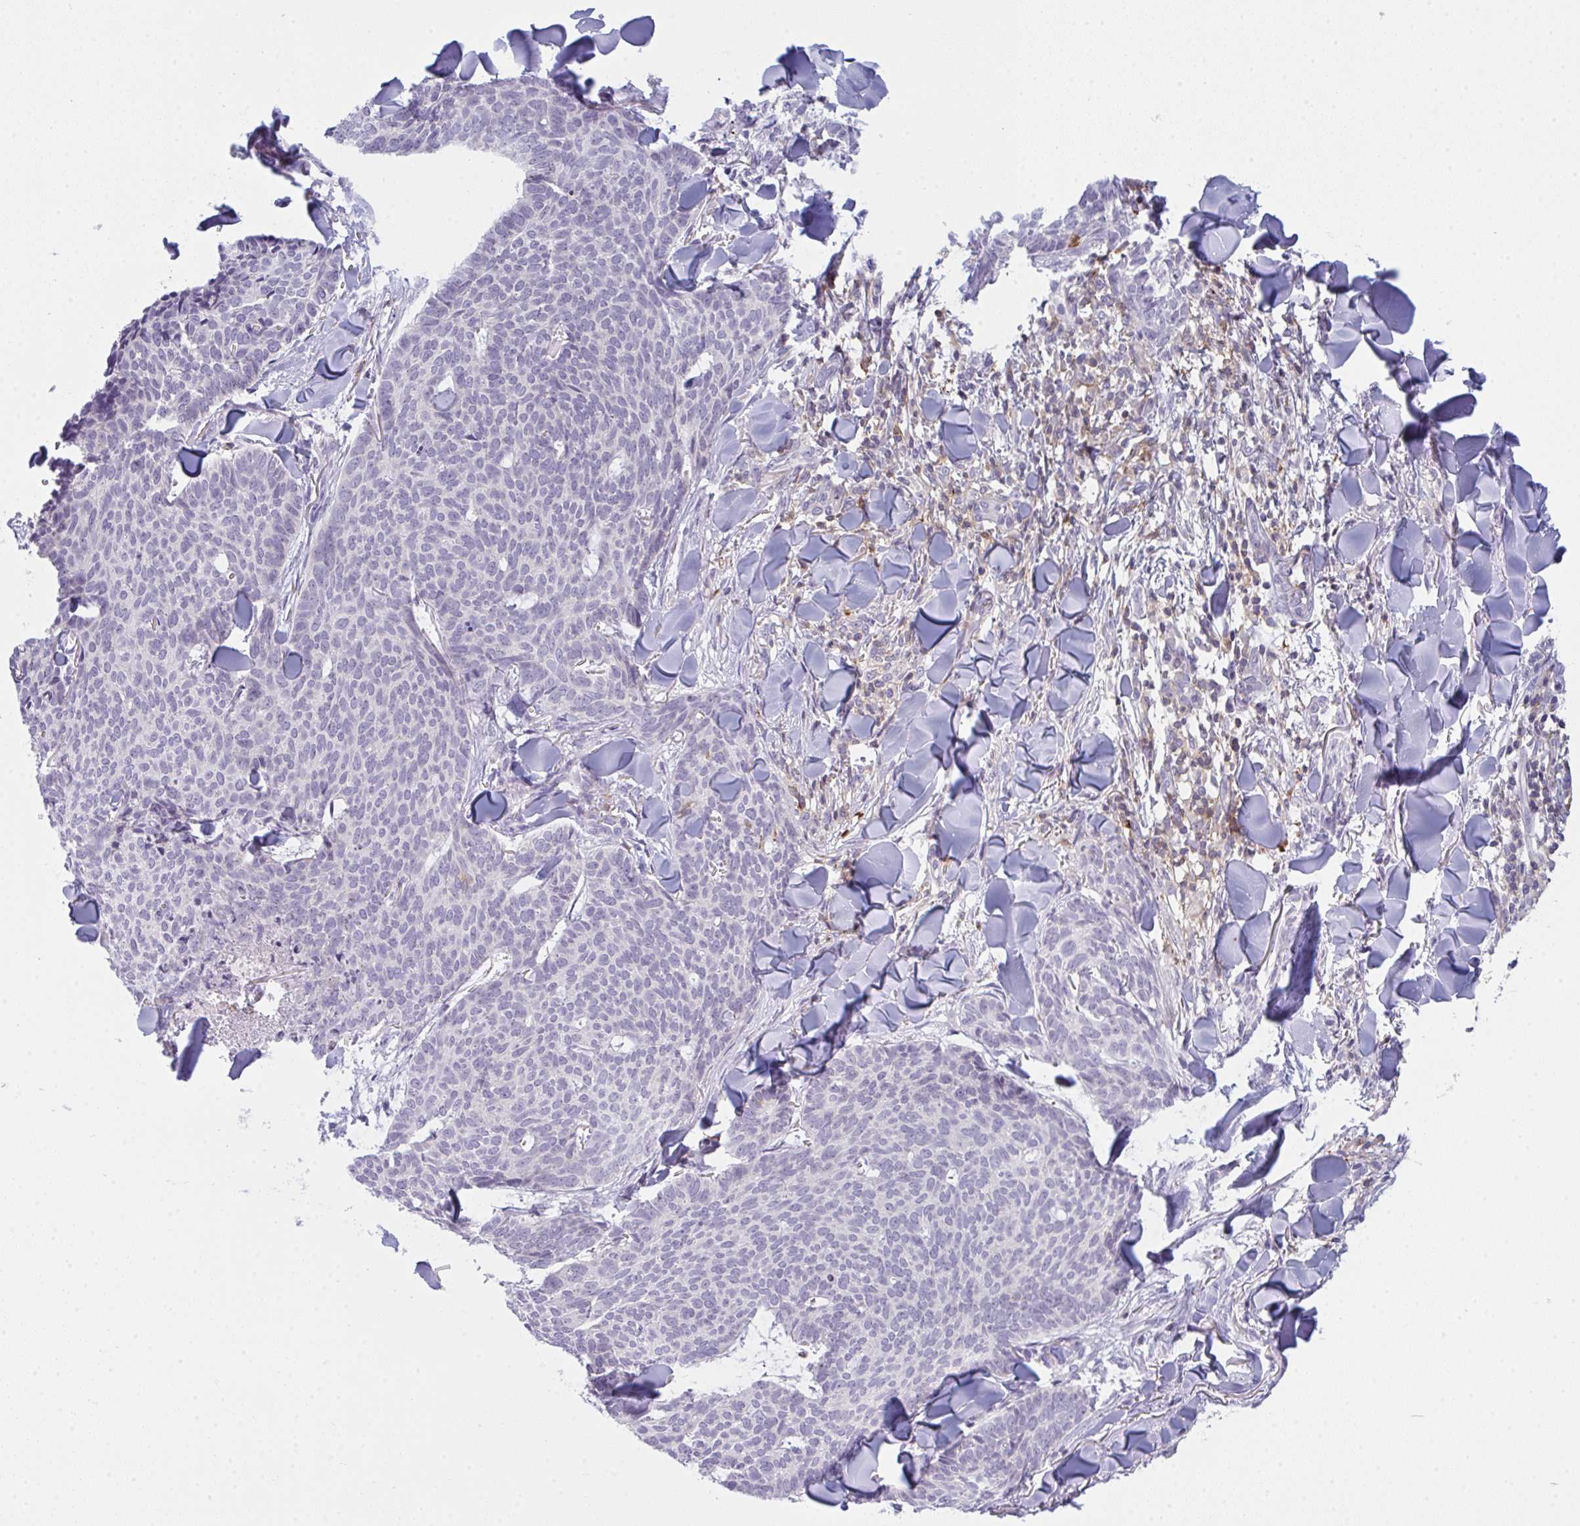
{"staining": {"intensity": "negative", "quantity": "none", "location": "none"}, "tissue": "skin cancer", "cell_type": "Tumor cells", "image_type": "cancer", "snomed": [{"axis": "morphology", "description": "Normal tissue, NOS"}, {"axis": "morphology", "description": "Basal cell carcinoma"}, {"axis": "topography", "description": "Skin"}], "caption": "IHC of skin basal cell carcinoma exhibits no positivity in tumor cells. Brightfield microscopy of immunohistochemistry (IHC) stained with DAB (3,3'-diaminobenzidine) (brown) and hematoxylin (blue), captured at high magnification.", "gene": "CD80", "patient": {"sex": "male", "age": 50}}